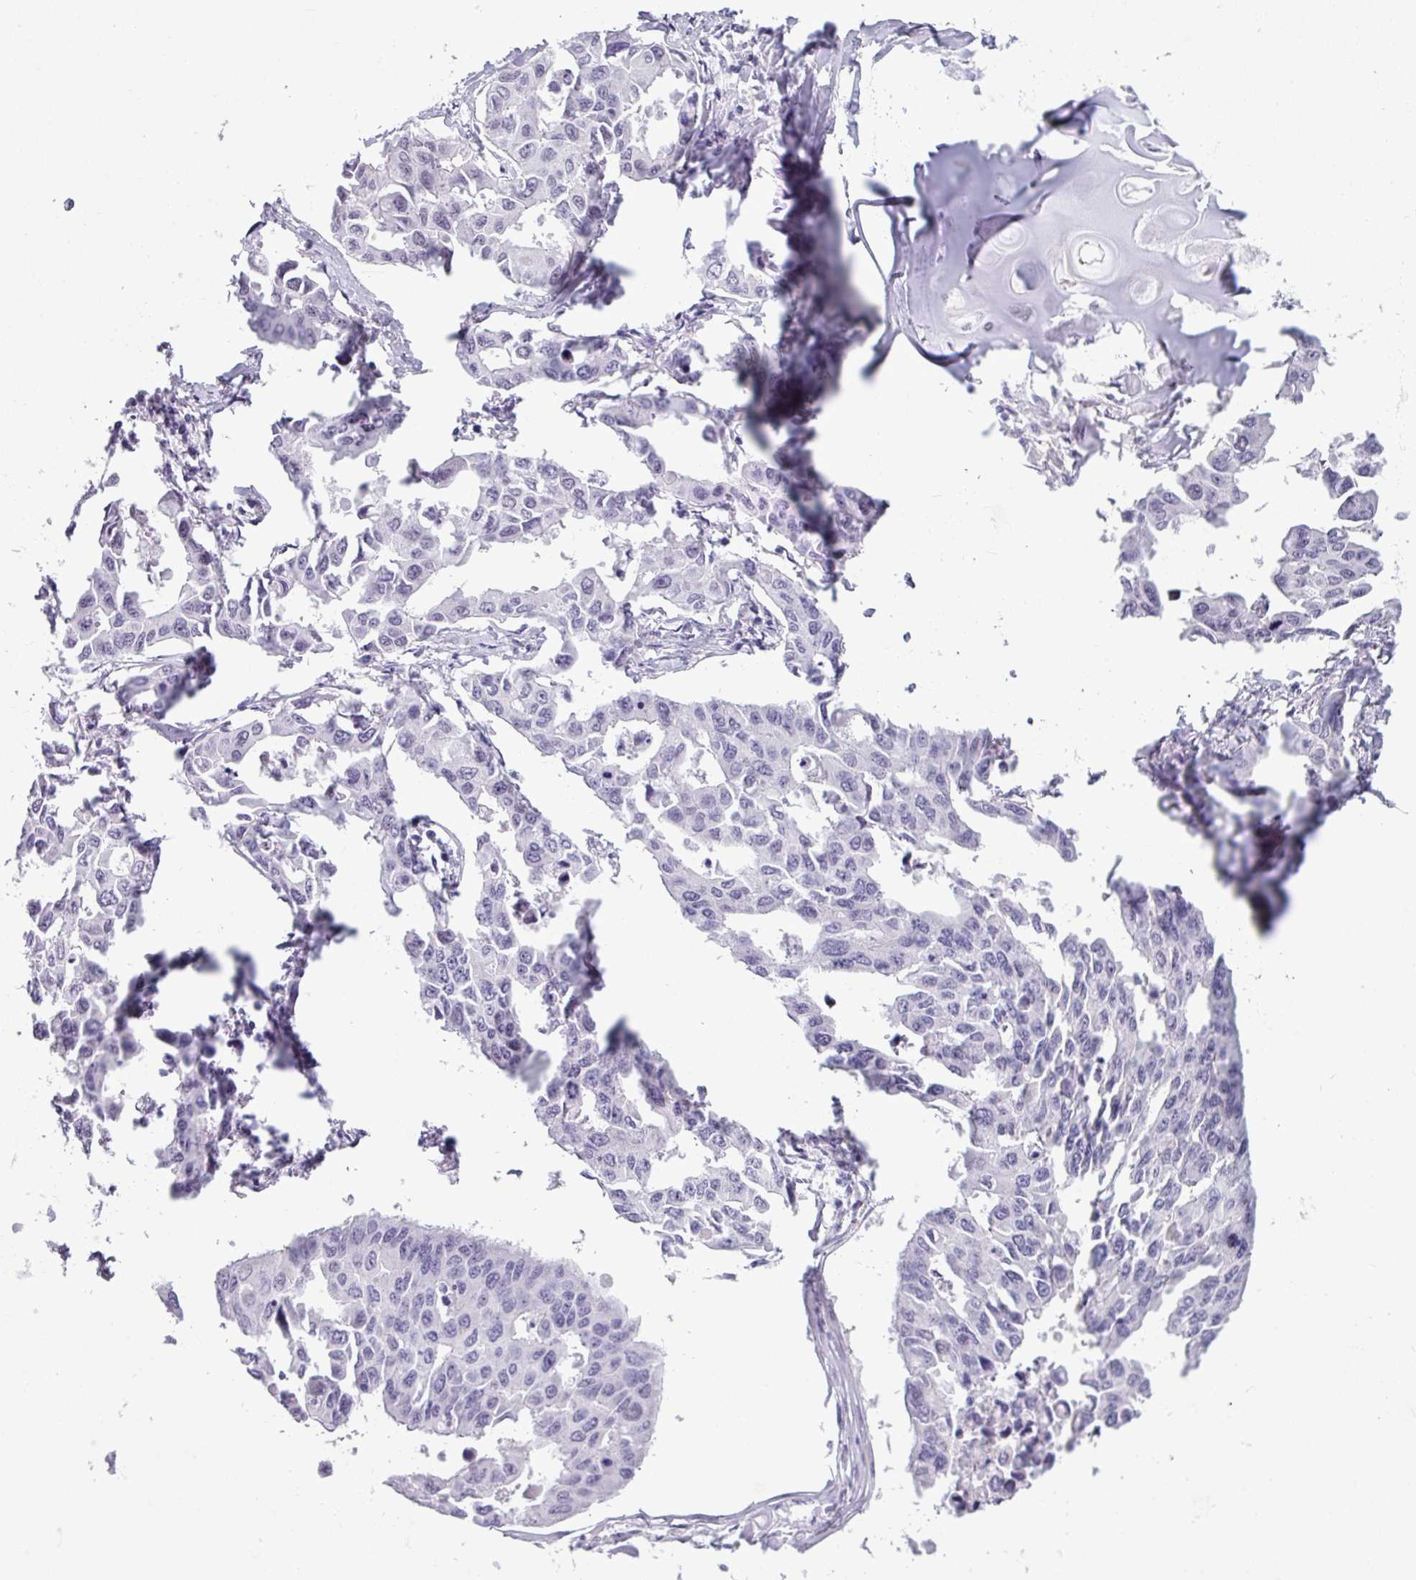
{"staining": {"intensity": "negative", "quantity": "none", "location": "none"}, "tissue": "lung cancer", "cell_type": "Tumor cells", "image_type": "cancer", "snomed": [{"axis": "morphology", "description": "Adenocarcinoma, NOS"}, {"axis": "topography", "description": "Lung"}], "caption": "Immunohistochemistry image of neoplastic tissue: lung adenocarcinoma stained with DAB reveals no significant protein expression in tumor cells.", "gene": "SRGAP1", "patient": {"sex": "male", "age": 64}}